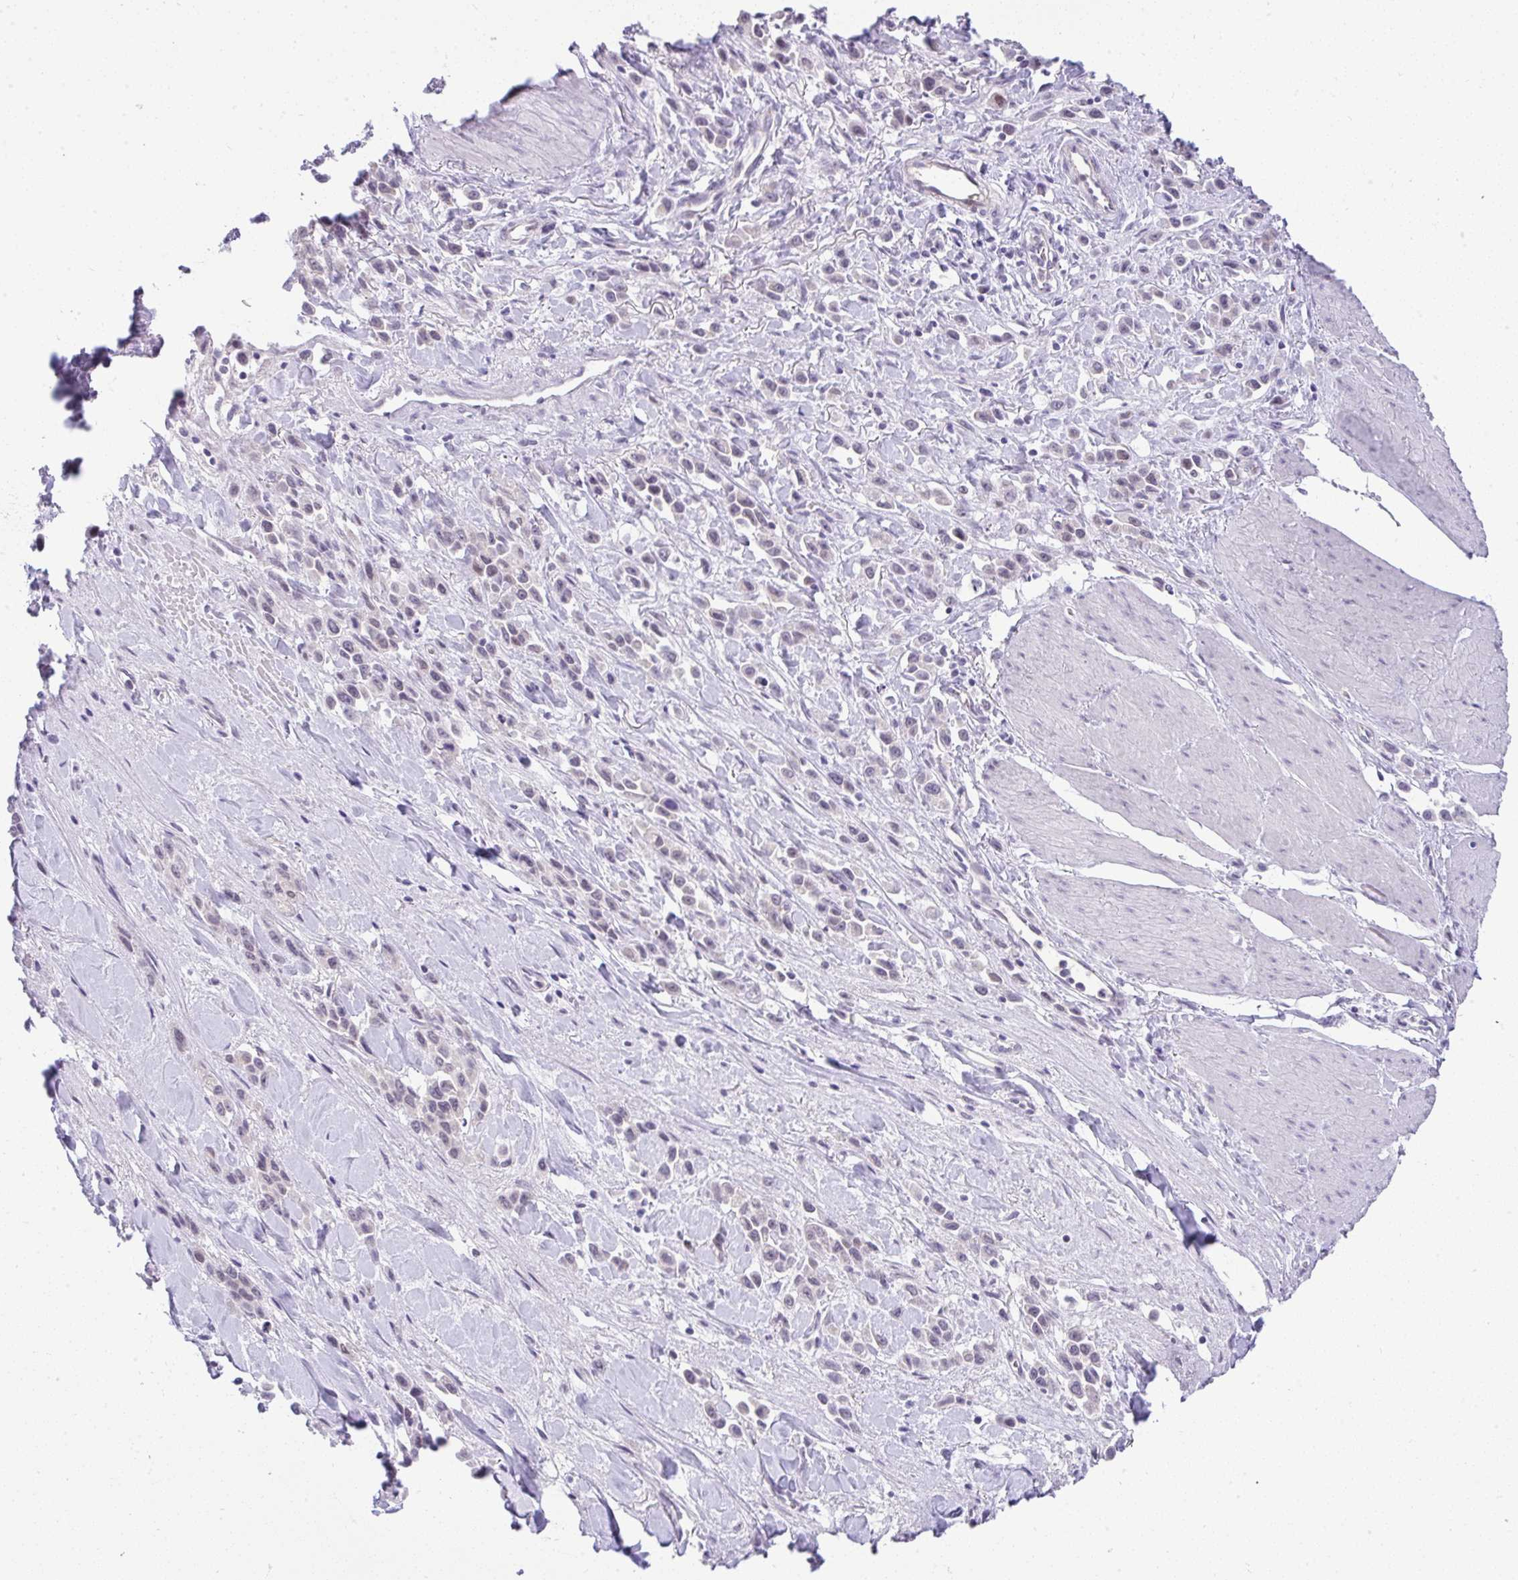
{"staining": {"intensity": "weak", "quantity": "<25%", "location": "nuclear"}, "tissue": "stomach cancer", "cell_type": "Tumor cells", "image_type": "cancer", "snomed": [{"axis": "morphology", "description": "Adenocarcinoma, NOS"}, {"axis": "topography", "description": "Stomach"}], "caption": "DAB immunohistochemical staining of stomach adenocarcinoma exhibits no significant positivity in tumor cells.", "gene": "FAM177A1", "patient": {"sex": "male", "age": 47}}